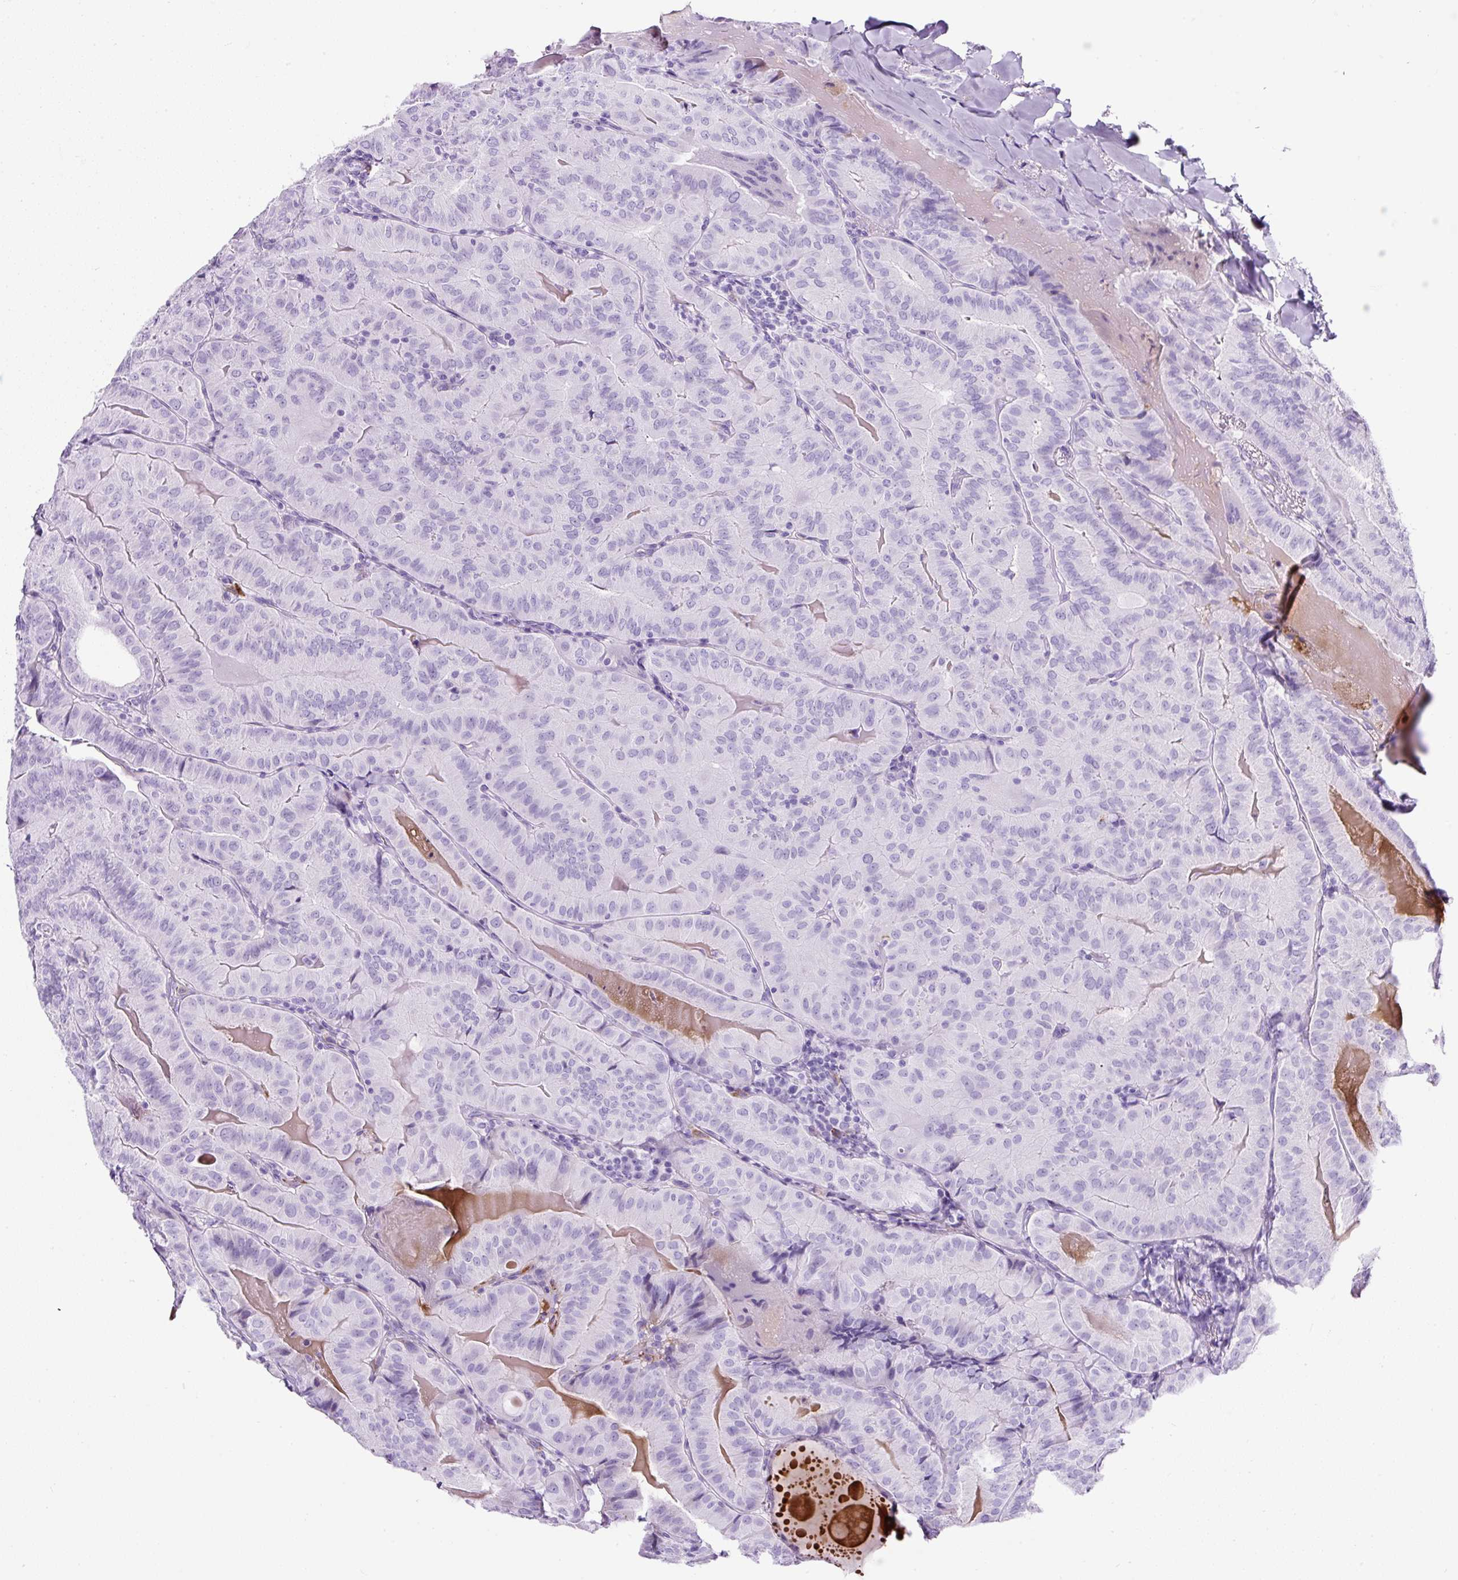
{"staining": {"intensity": "negative", "quantity": "none", "location": "none"}, "tissue": "thyroid cancer", "cell_type": "Tumor cells", "image_type": "cancer", "snomed": [{"axis": "morphology", "description": "Papillary adenocarcinoma, NOS"}, {"axis": "topography", "description": "Thyroid gland"}], "caption": "Immunohistochemical staining of human papillary adenocarcinoma (thyroid) displays no significant positivity in tumor cells.", "gene": "TMEM200B", "patient": {"sex": "female", "age": 68}}